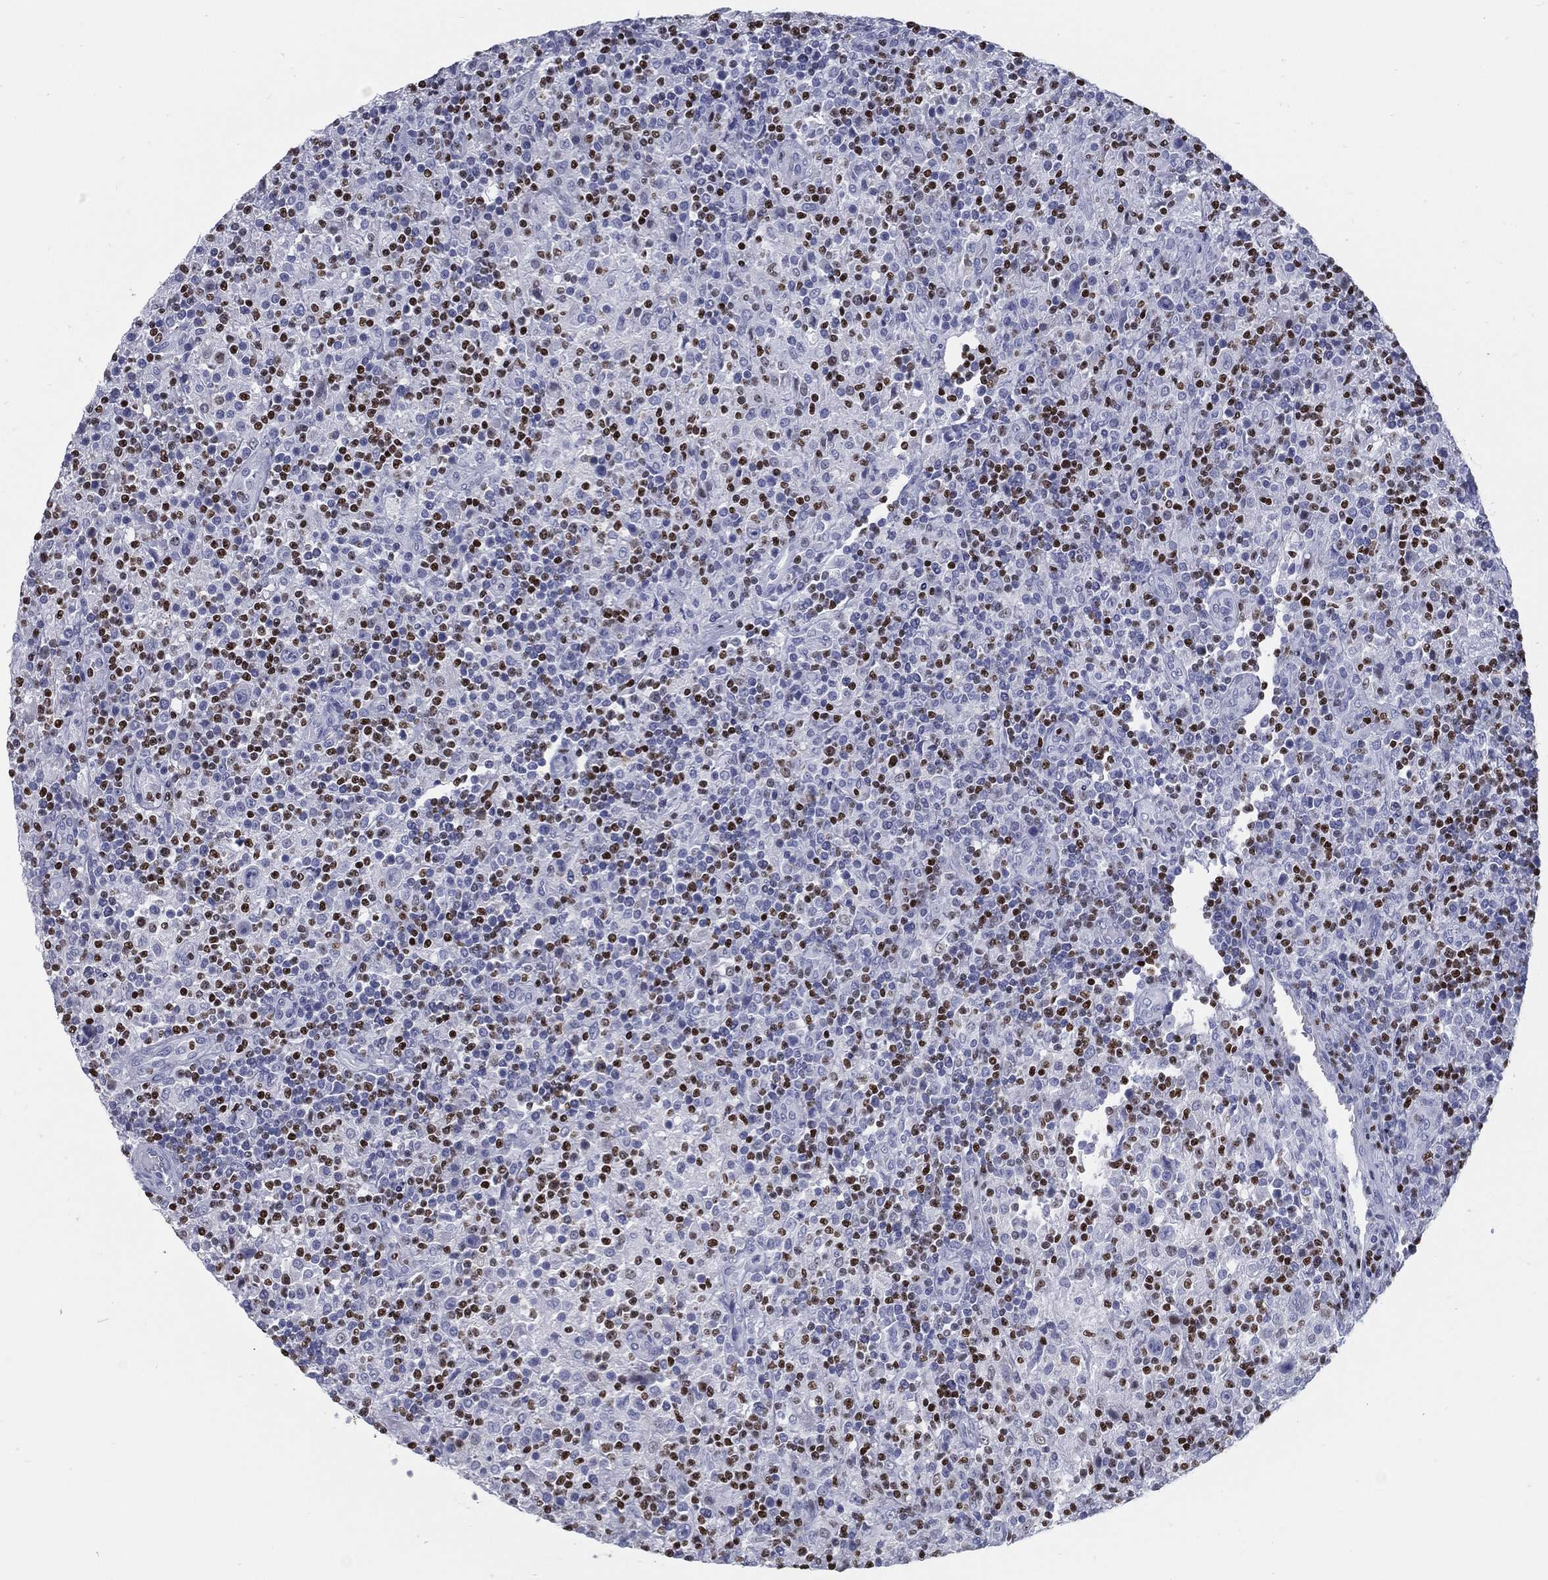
{"staining": {"intensity": "negative", "quantity": "none", "location": "none"}, "tissue": "lymphoma", "cell_type": "Tumor cells", "image_type": "cancer", "snomed": [{"axis": "morphology", "description": "Hodgkin's disease, NOS"}, {"axis": "topography", "description": "Lymph node"}], "caption": "High magnification brightfield microscopy of Hodgkin's disease stained with DAB (brown) and counterstained with hematoxylin (blue): tumor cells show no significant staining.", "gene": "PYHIN1", "patient": {"sex": "male", "age": 70}}